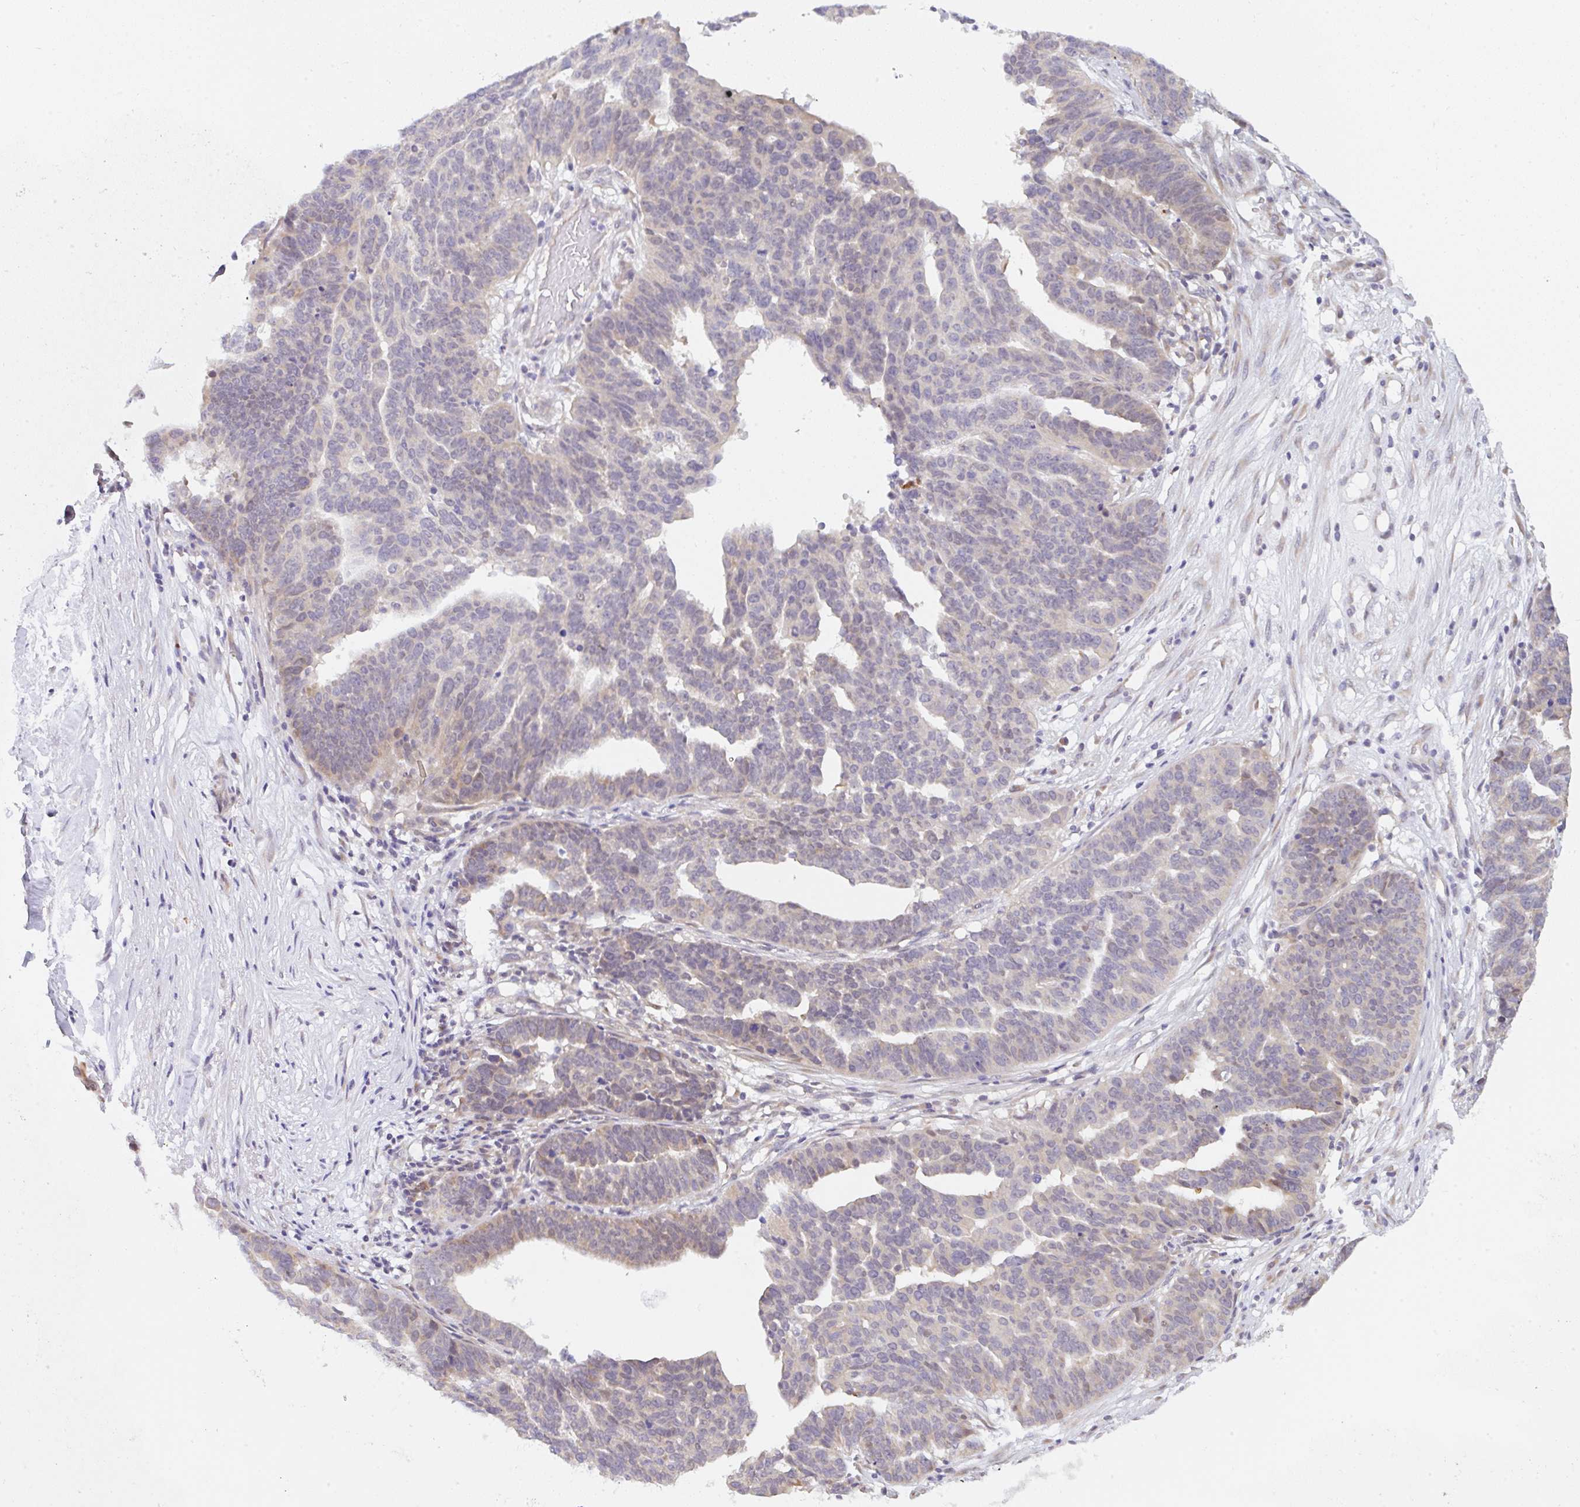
{"staining": {"intensity": "weak", "quantity": "<25%", "location": "cytoplasmic/membranous"}, "tissue": "ovarian cancer", "cell_type": "Tumor cells", "image_type": "cancer", "snomed": [{"axis": "morphology", "description": "Cystadenocarcinoma, serous, NOS"}, {"axis": "topography", "description": "Ovary"}], "caption": "This is an immunohistochemistry micrograph of ovarian serous cystadenocarcinoma. There is no staining in tumor cells.", "gene": "TBPL2", "patient": {"sex": "female", "age": 59}}